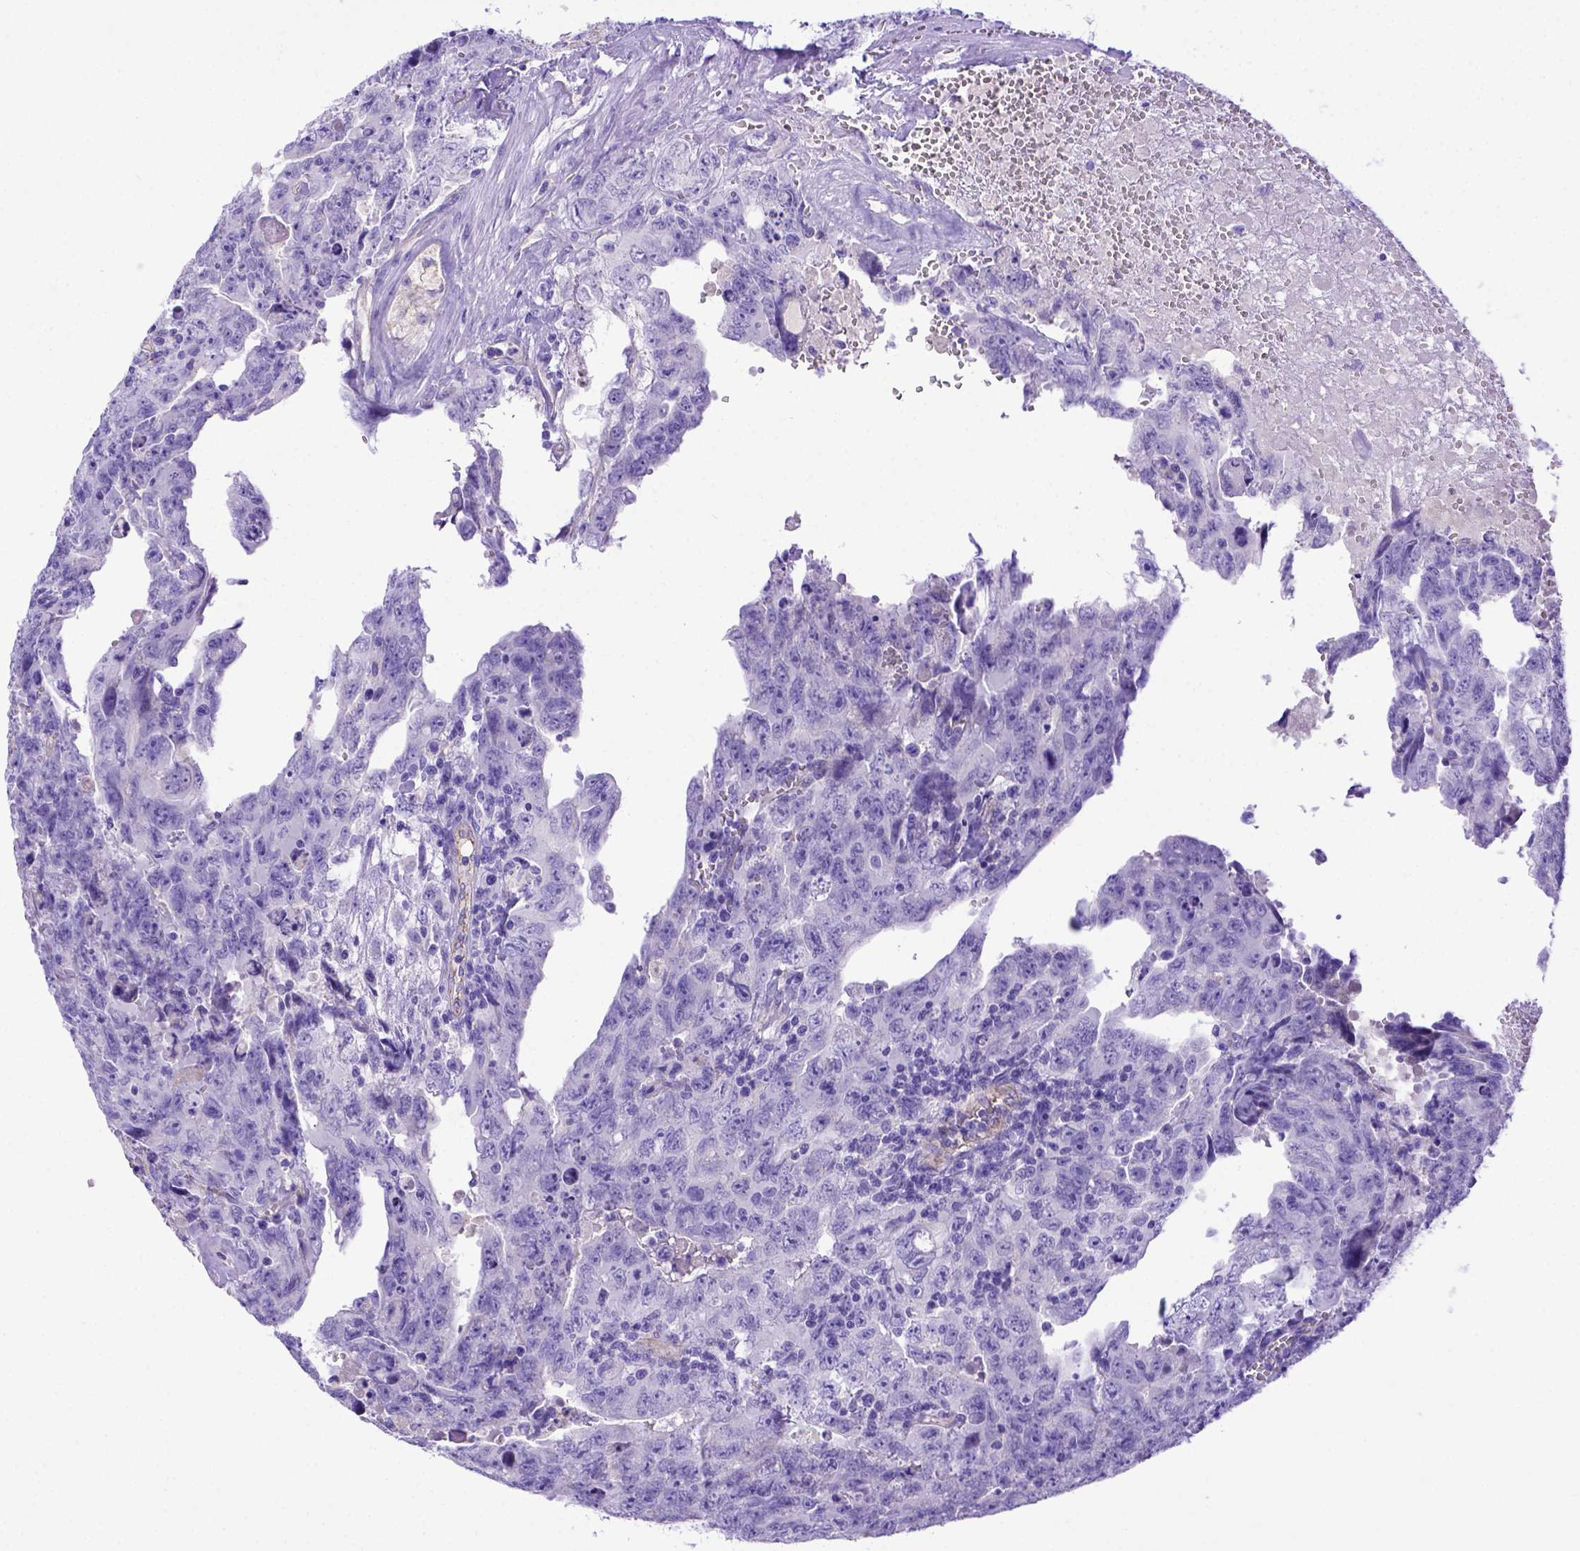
{"staining": {"intensity": "negative", "quantity": "none", "location": "none"}, "tissue": "testis cancer", "cell_type": "Tumor cells", "image_type": "cancer", "snomed": [{"axis": "morphology", "description": "Carcinoma, Embryonal, NOS"}, {"axis": "topography", "description": "Testis"}], "caption": "The immunohistochemistry (IHC) histopathology image has no significant staining in tumor cells of embryonal carcinoma (testis) tissue.", "gene": "LRRC18", "patient": {"sex": "male", "age": 24}}